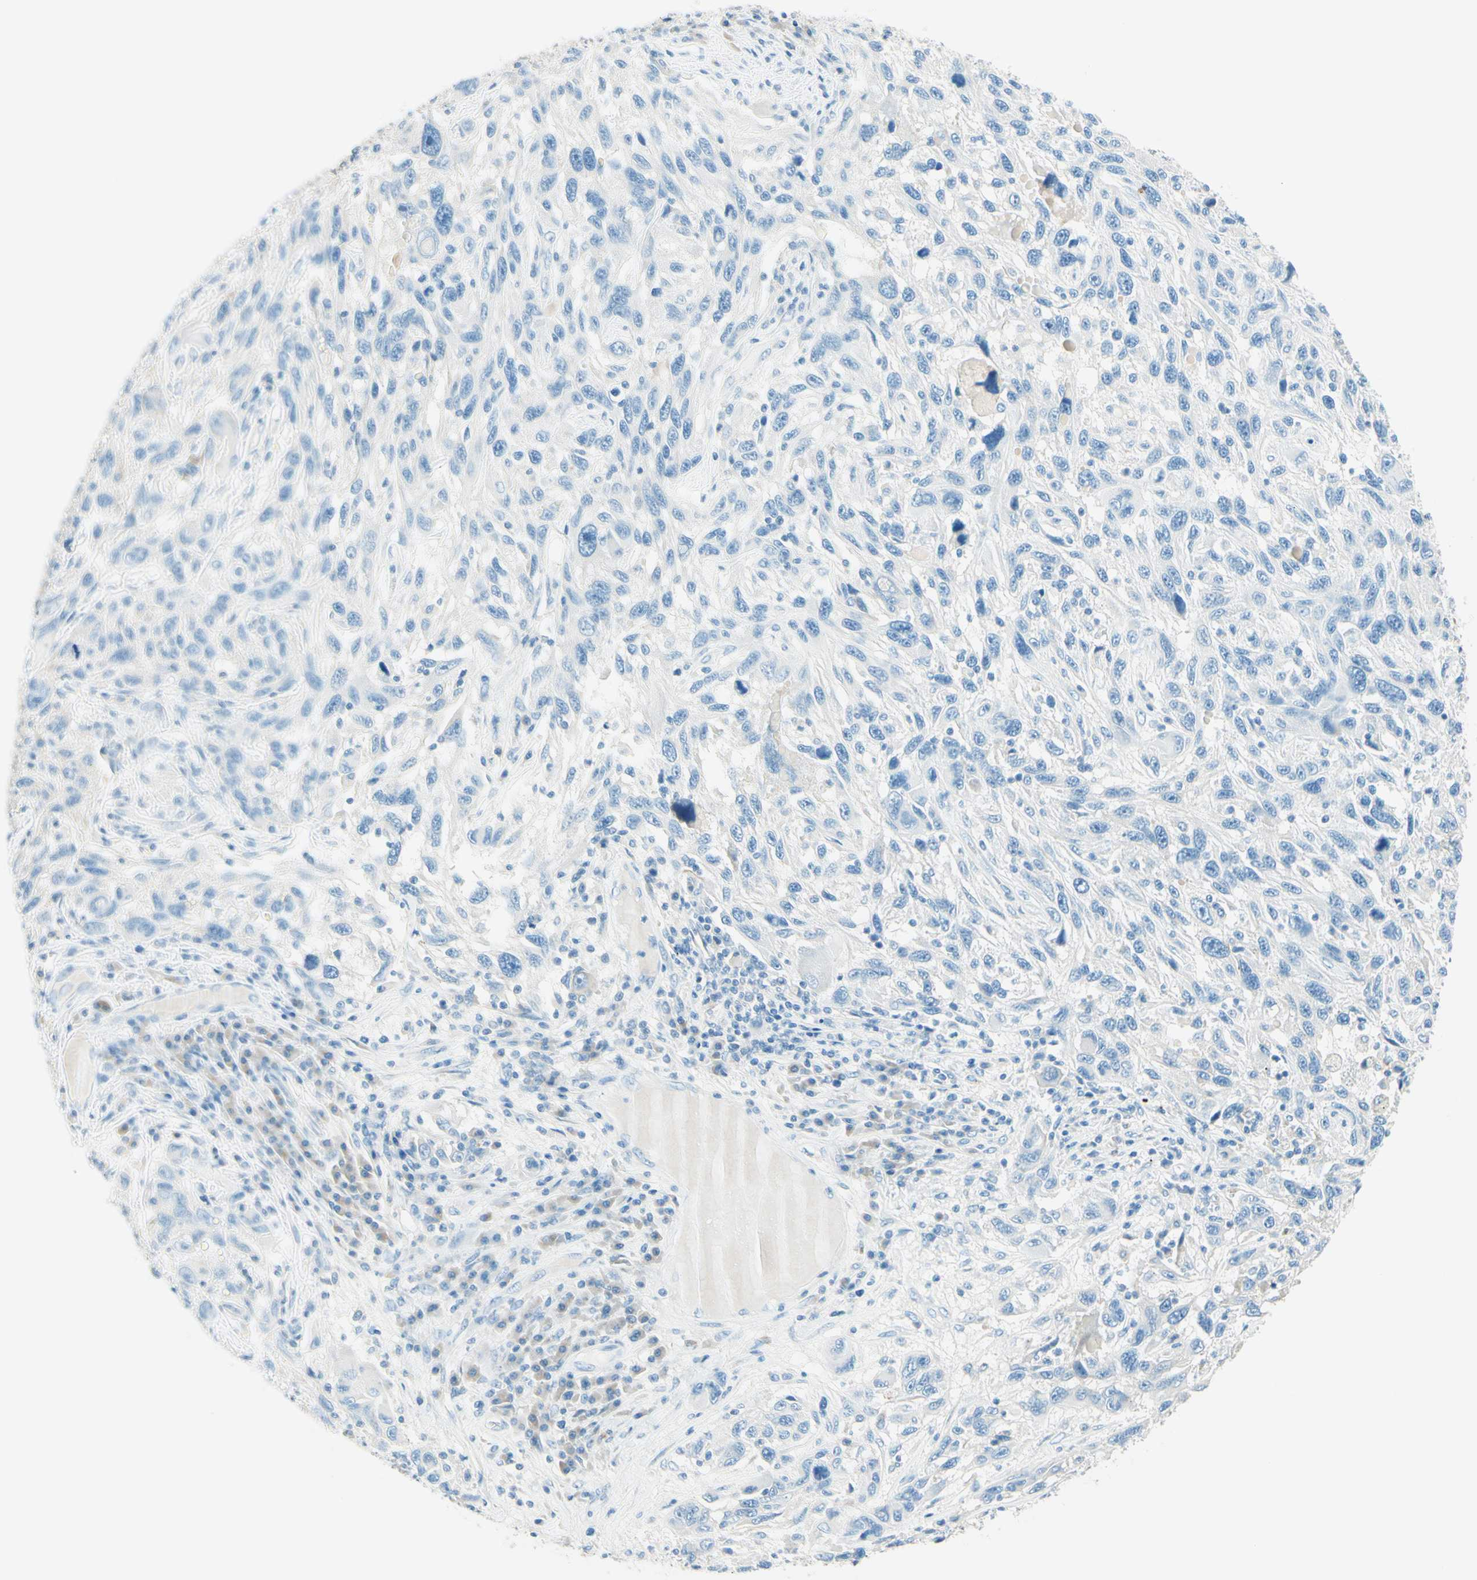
{"staining": {"intensity": "negative", "quantity": "none", "location": "none"}, "tissue": "melanoma", "cell_type": "Tumor cells", "image_type": "cancer", "snomed": [{"axis": "morphology", "description": "Malignant melanoma, NOS"}, {"axis": "topography", "description": "Skin"}], "caption": "Immunohistochemistry histopathology image of human melanoma stained for a protein (brown), which shows no staining in tumor cells.", "gene": "NCBP2L", "patient": {"sex": "male", "age": 53}}